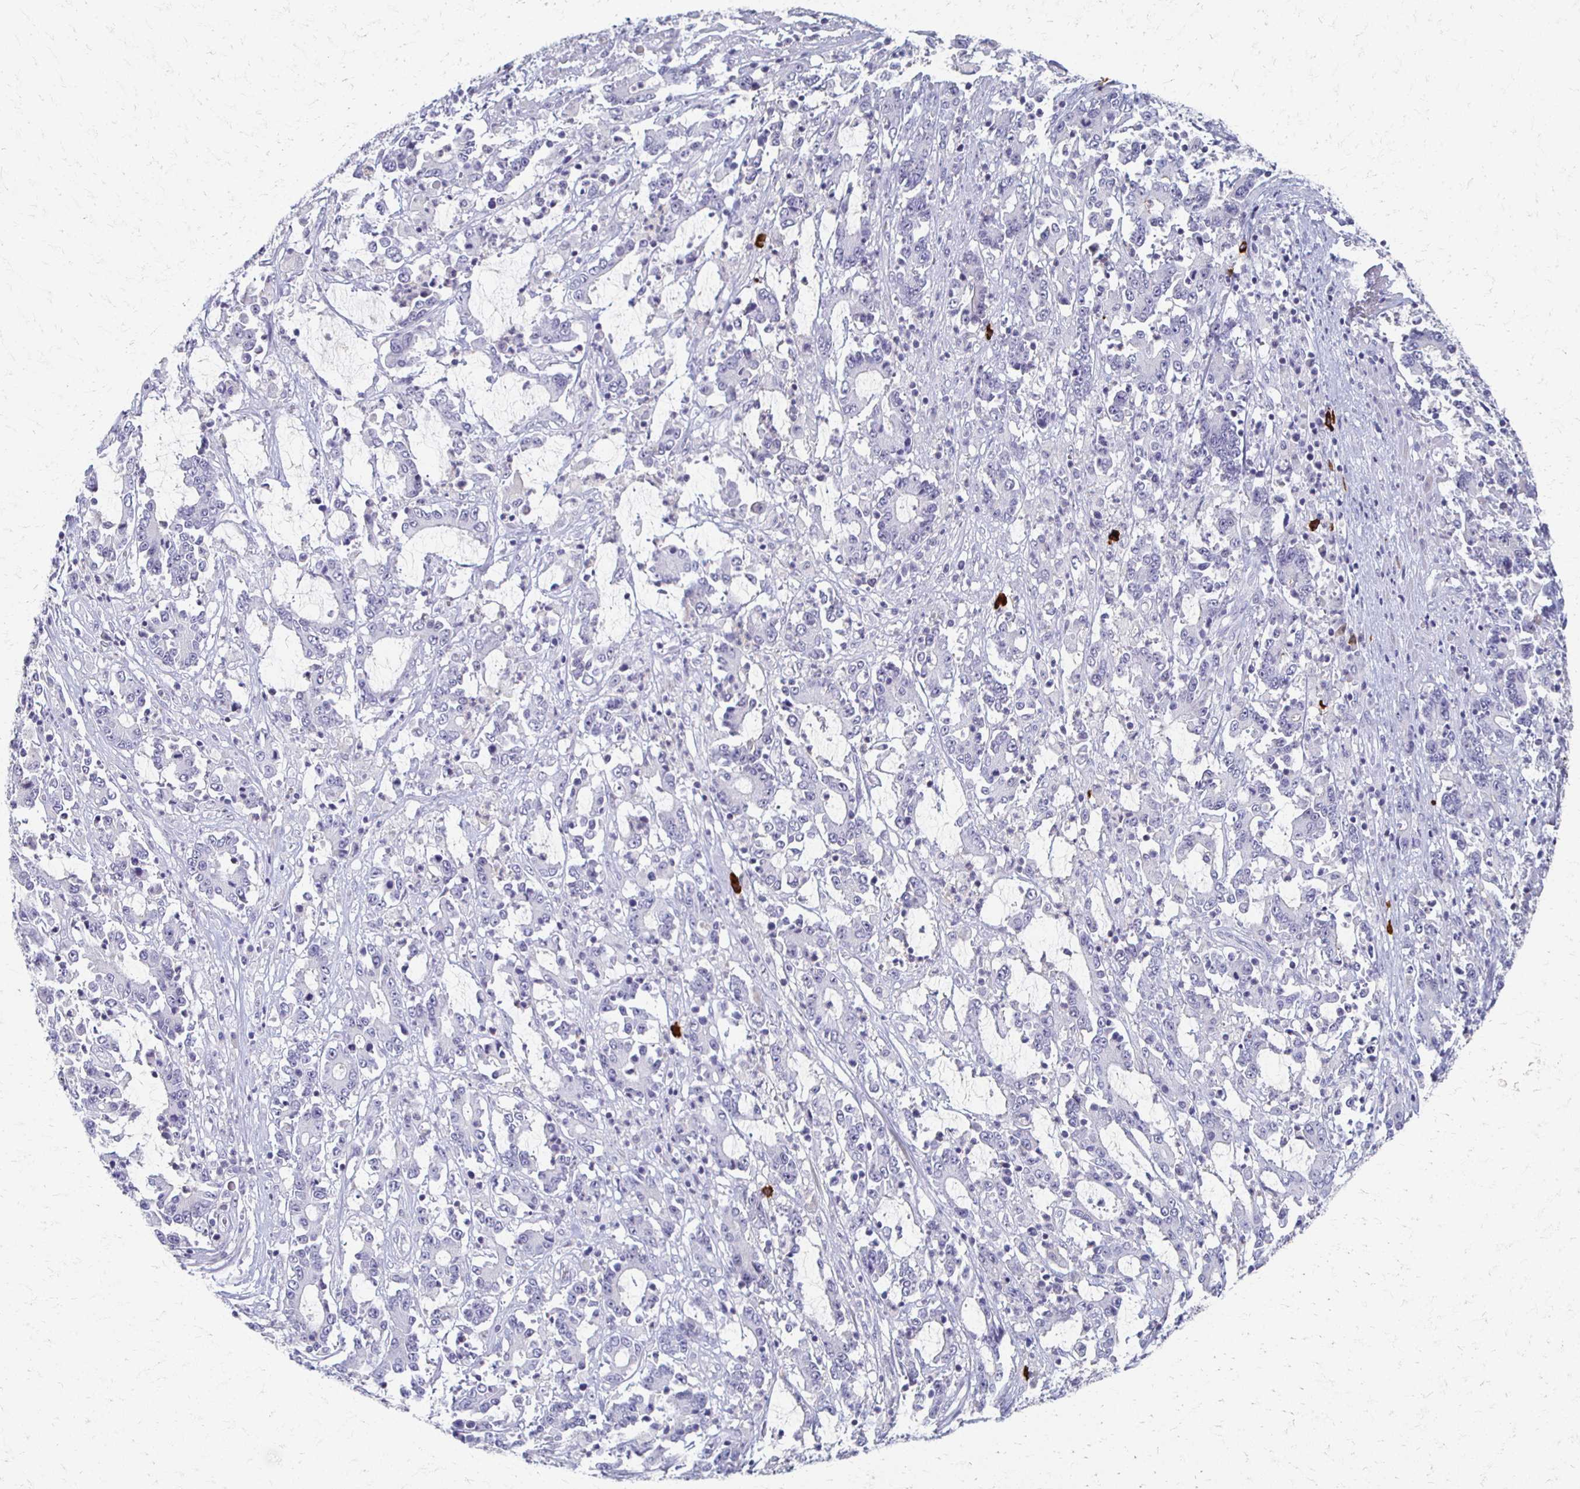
{"staining": {"intensity": "negative", "quantity": "none", "location": "none"}, "tissue": "stomach cancer", "cell_type": "Tumor cells", "image_type": "cancer", "snomed": [{"axis": "morphology", "description": "Adenocarcinoma, NOS"}, {"axis": "topography", "description": "Stomach, upper"}], "caption": "Image shows no significant protein expression in tumor cells of adenocarcinoma (stomach).", "gene": "CXCR2", "patient": {"sex": "male", "age": 68}}